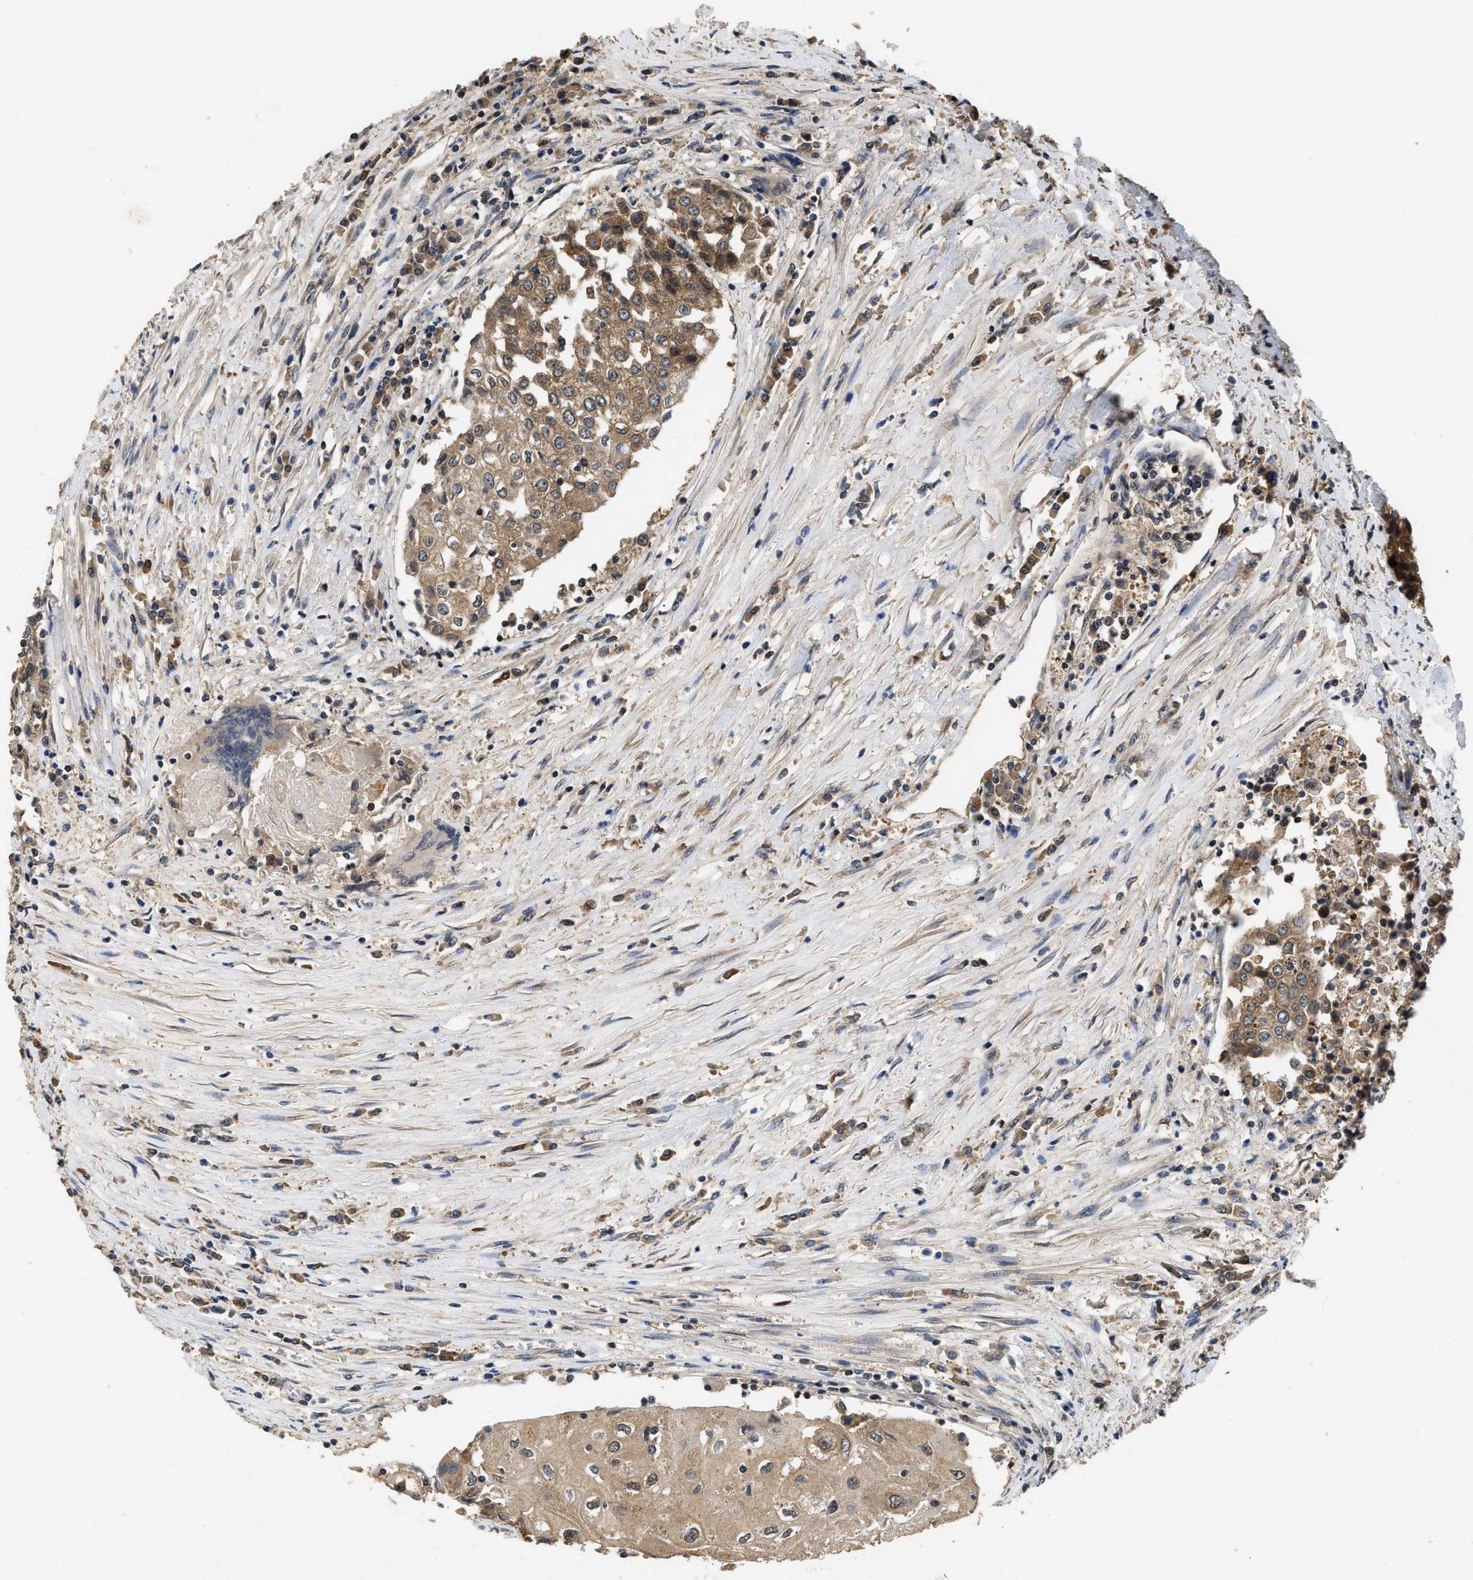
{"staining": {"intensity": "moderate", "quantity": ">75%", "location": "cytoplasmic/membranous"}, "tissue": "urothelial cancer", "cell_type": "Tumor cells", "image_type": "cancer", "snomed": [{"axis": "morphology", "description": "Urothelial carcinoma, High grade"}, {"axis": "topography", "description": "Urinary bladder"}], "caption": "This image displays urothelial cancer stained with immunohistochemistry (IHC) to label a protein in brown. The cytoplasmic/membranous of tumor cells show moderate positivity for the protein. Nuclei are counter-stained blue.", "gene": "DNAJC2", "patient": {"sex": "female", "age": 85}}